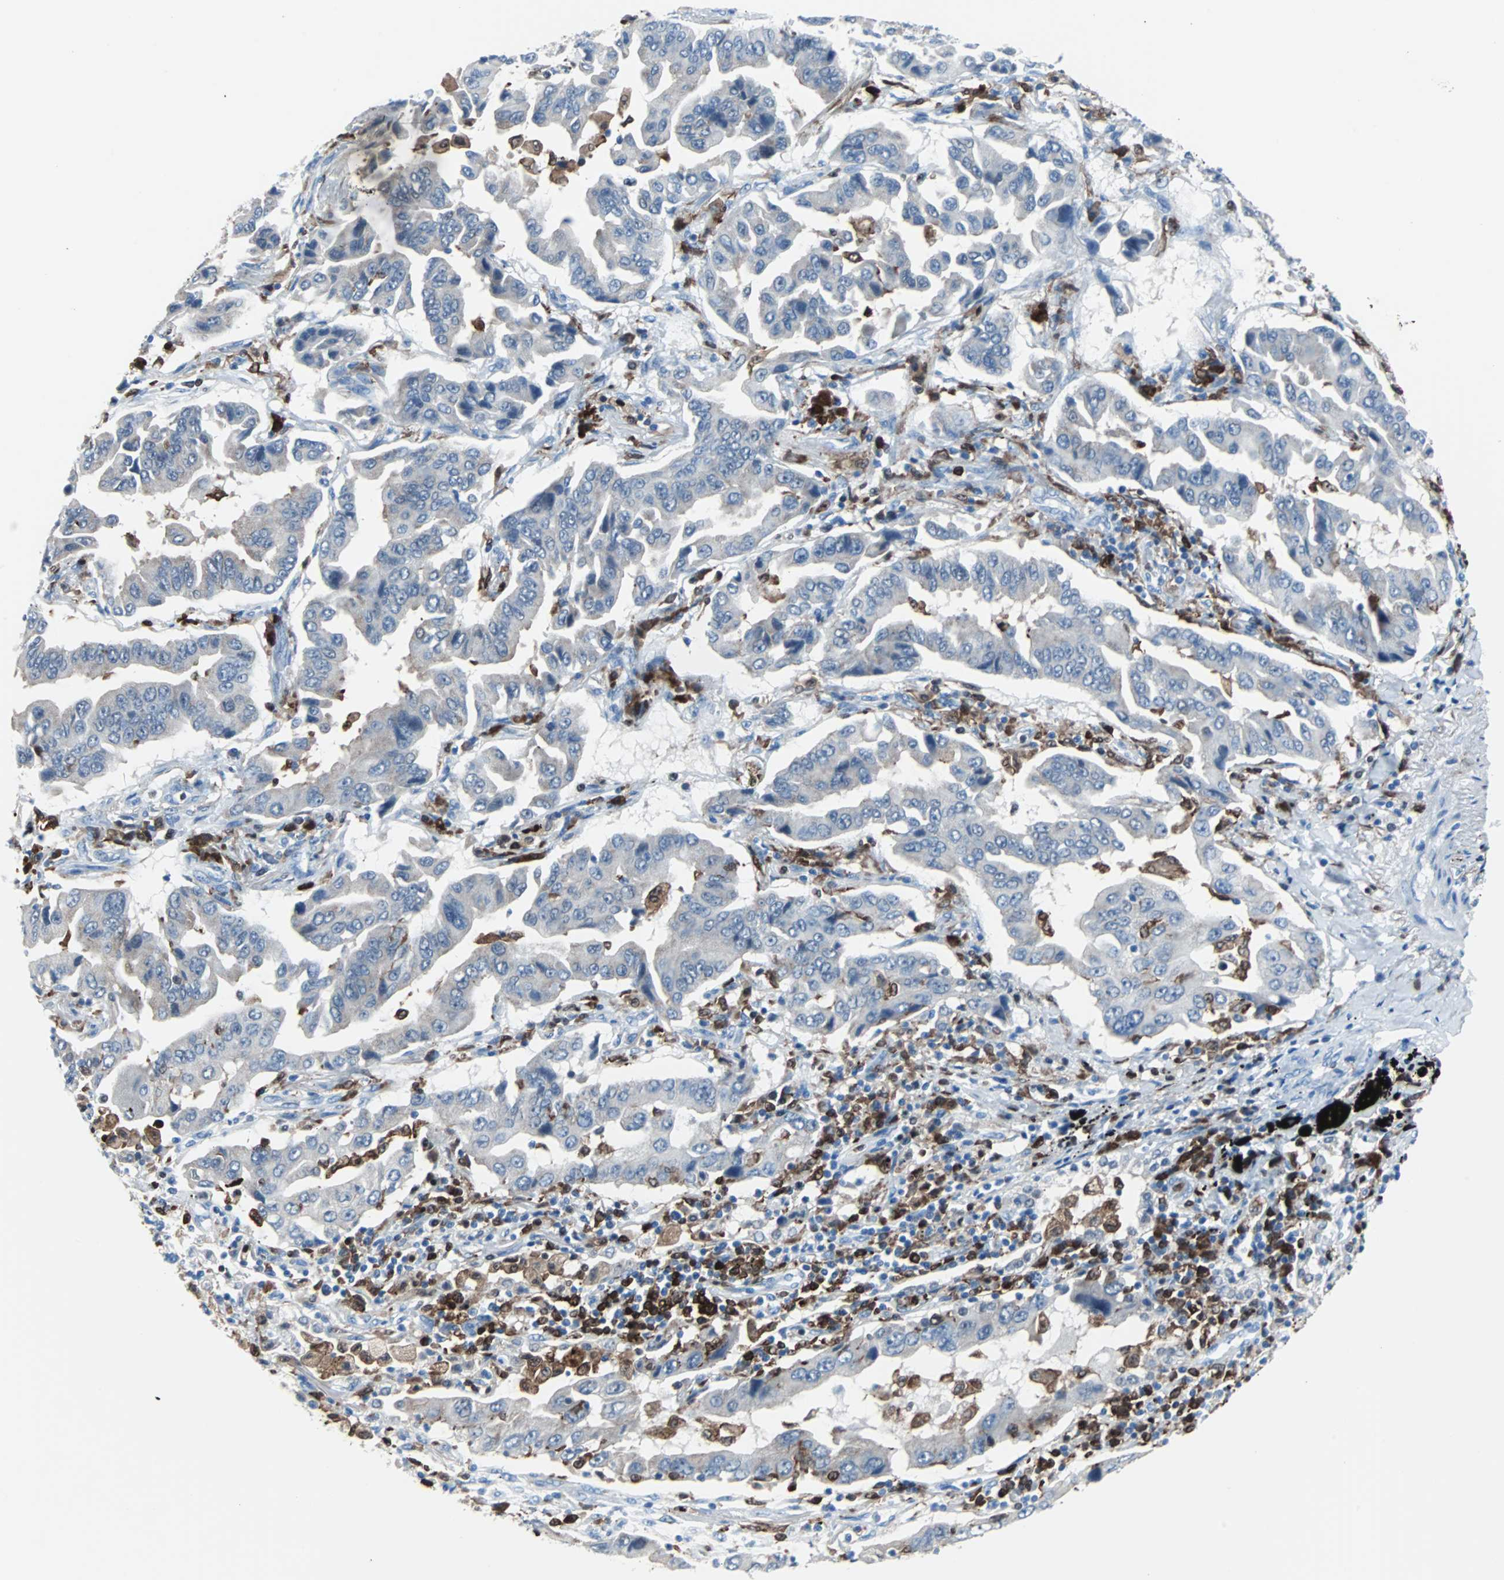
{"staining": {"intensity": "negative", "quantity": "none", "location": "none"}, "tissue": "lung cancer", "cell_type": "Tumor cells", "image_type": "cancer", "snomed": [{"axis": "morphology", "description": "Adenocarcinoma, NOS"}, {"axis": "topography", "description": "Lung"}], "caption": "IHC photomicrograph of neoplastic tissue: lung adenocarcinoma stained with DAB reveals no significant protein staining in tumor cells.", "gene": "SYK", "patient": {"sex": "female", "age": 65}}